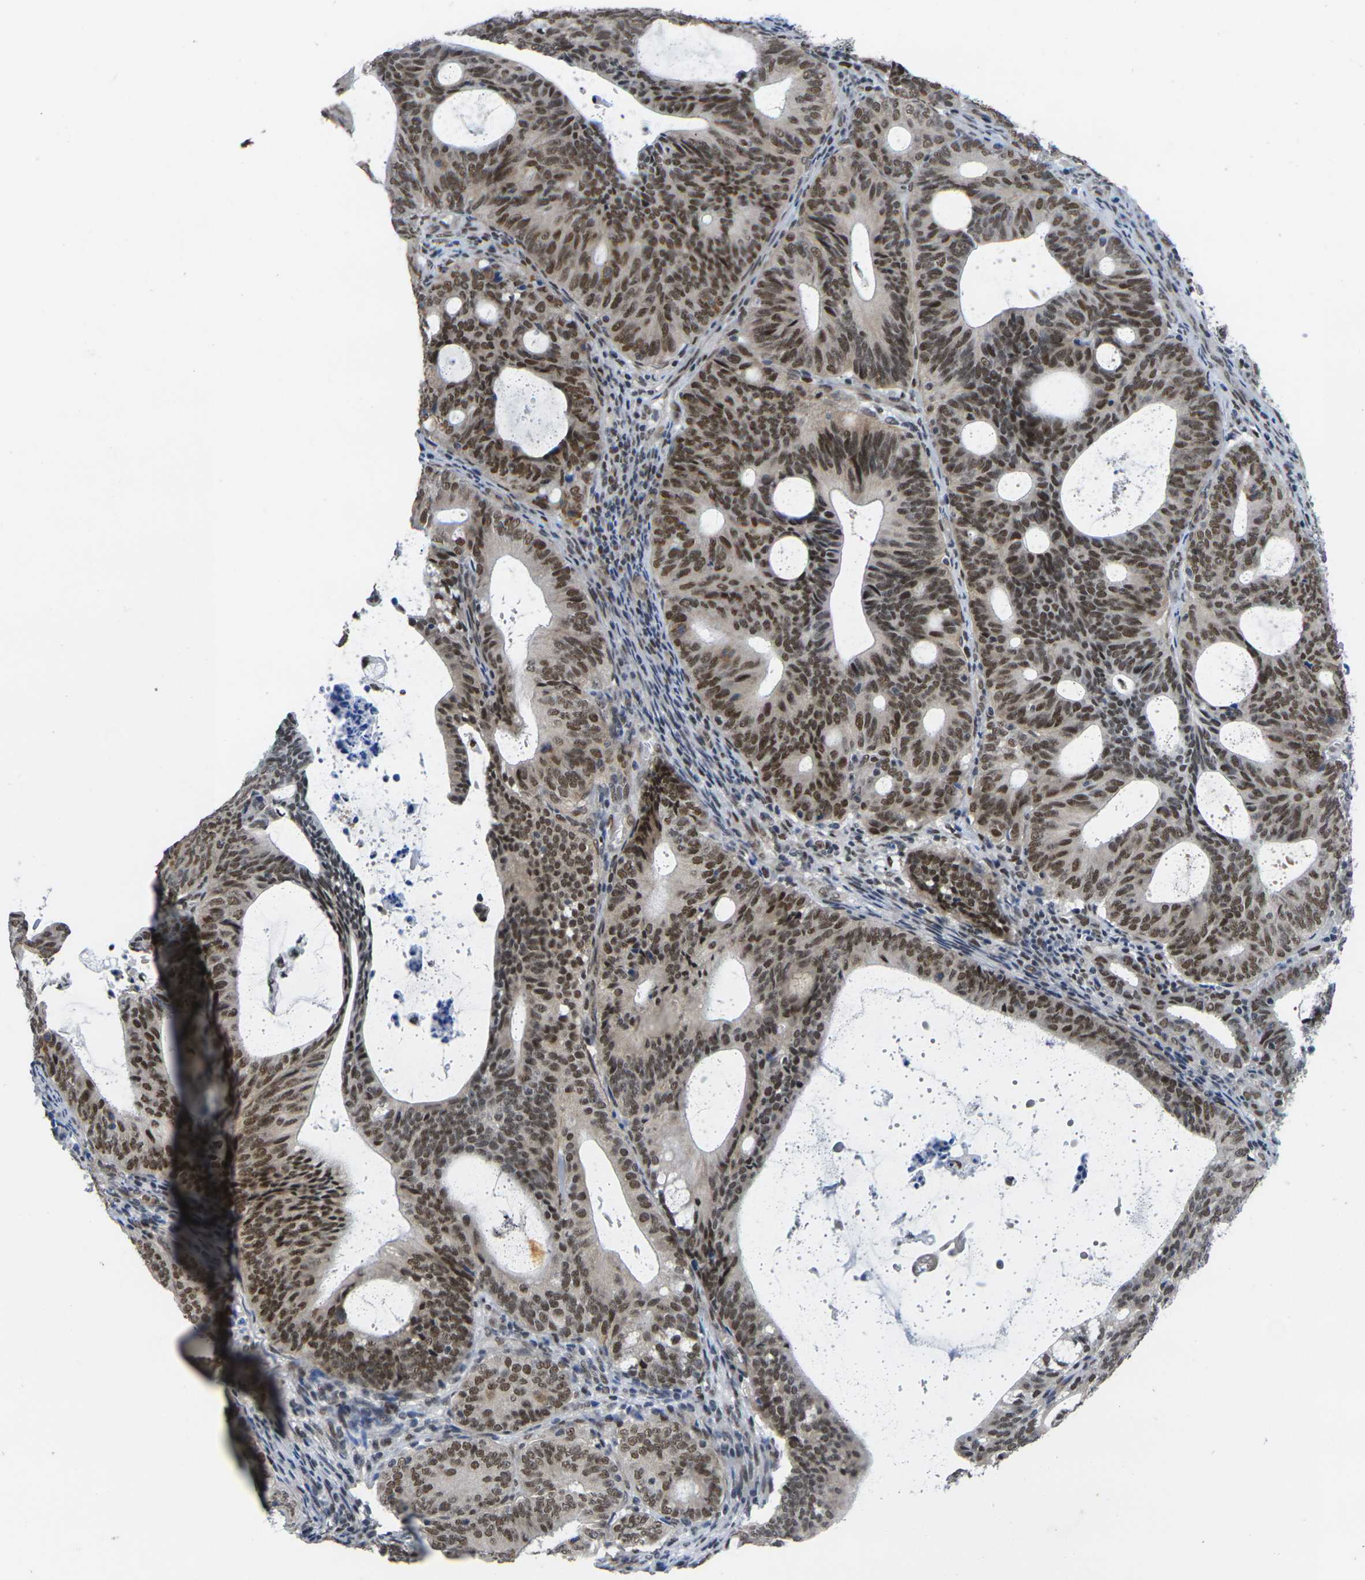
{"staining": {"intensity": "strong", "quantity": ">75%", "location": "nuclear"}, "tissue": "endometrial cancer", "cell_type": "Tumor cells", "image_type": "cancer", "snomed": [{"axis": "morphology", "description": "Adenocarcinoma, NOS"}, {"axis": "topography", "description": "Uterus"}], "caption": "Tumor cells exhibit high levels of strong nuclear staining in approximately >75% of cells in human endometrial cancer (adenocarcinoma).", "gene": "RBM7", "patient": {"sex": "female", "age": 83}}